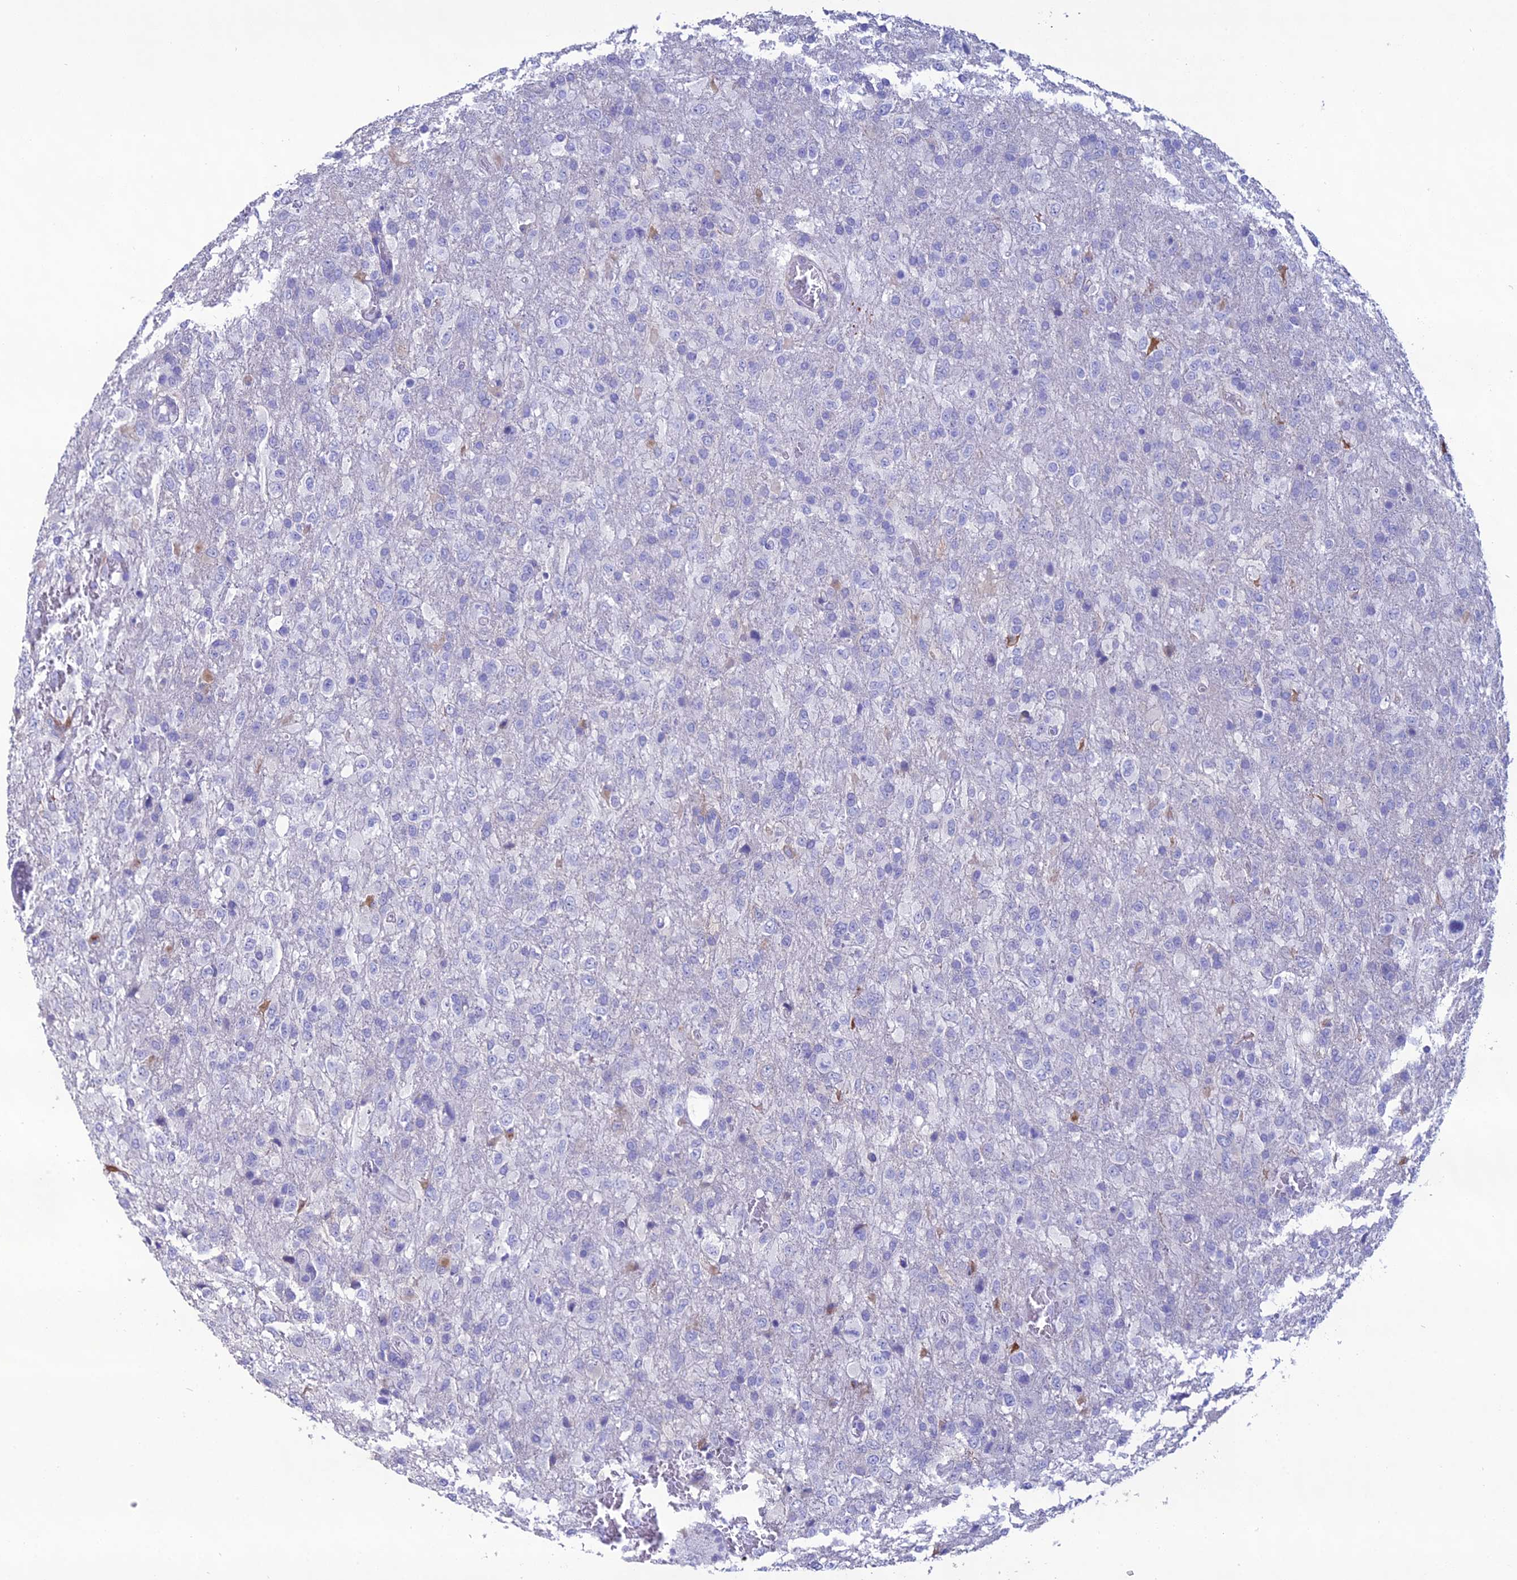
{"staining": {"intensity": "moderate", "quantity": "<25%", "location": "cytoplasmic/membranous"}, "tissue": "glioma", "cell_type": "Tumor cells", "image_type": "cancer", "snomed": [{"axis": "morphology", "description": "Glioma, malignant, High grade"}, {"axis": "topography", "description": "Brain"}], "caption": "Immunohistochemical staining of human malignant glioma (high-grade) reveals low levels of moderate cytoplasmic/membranous protein staining in about <25% of tumor cells.", "gene": "OR56B1", "patient": {"sex": "female", "age": 74}}